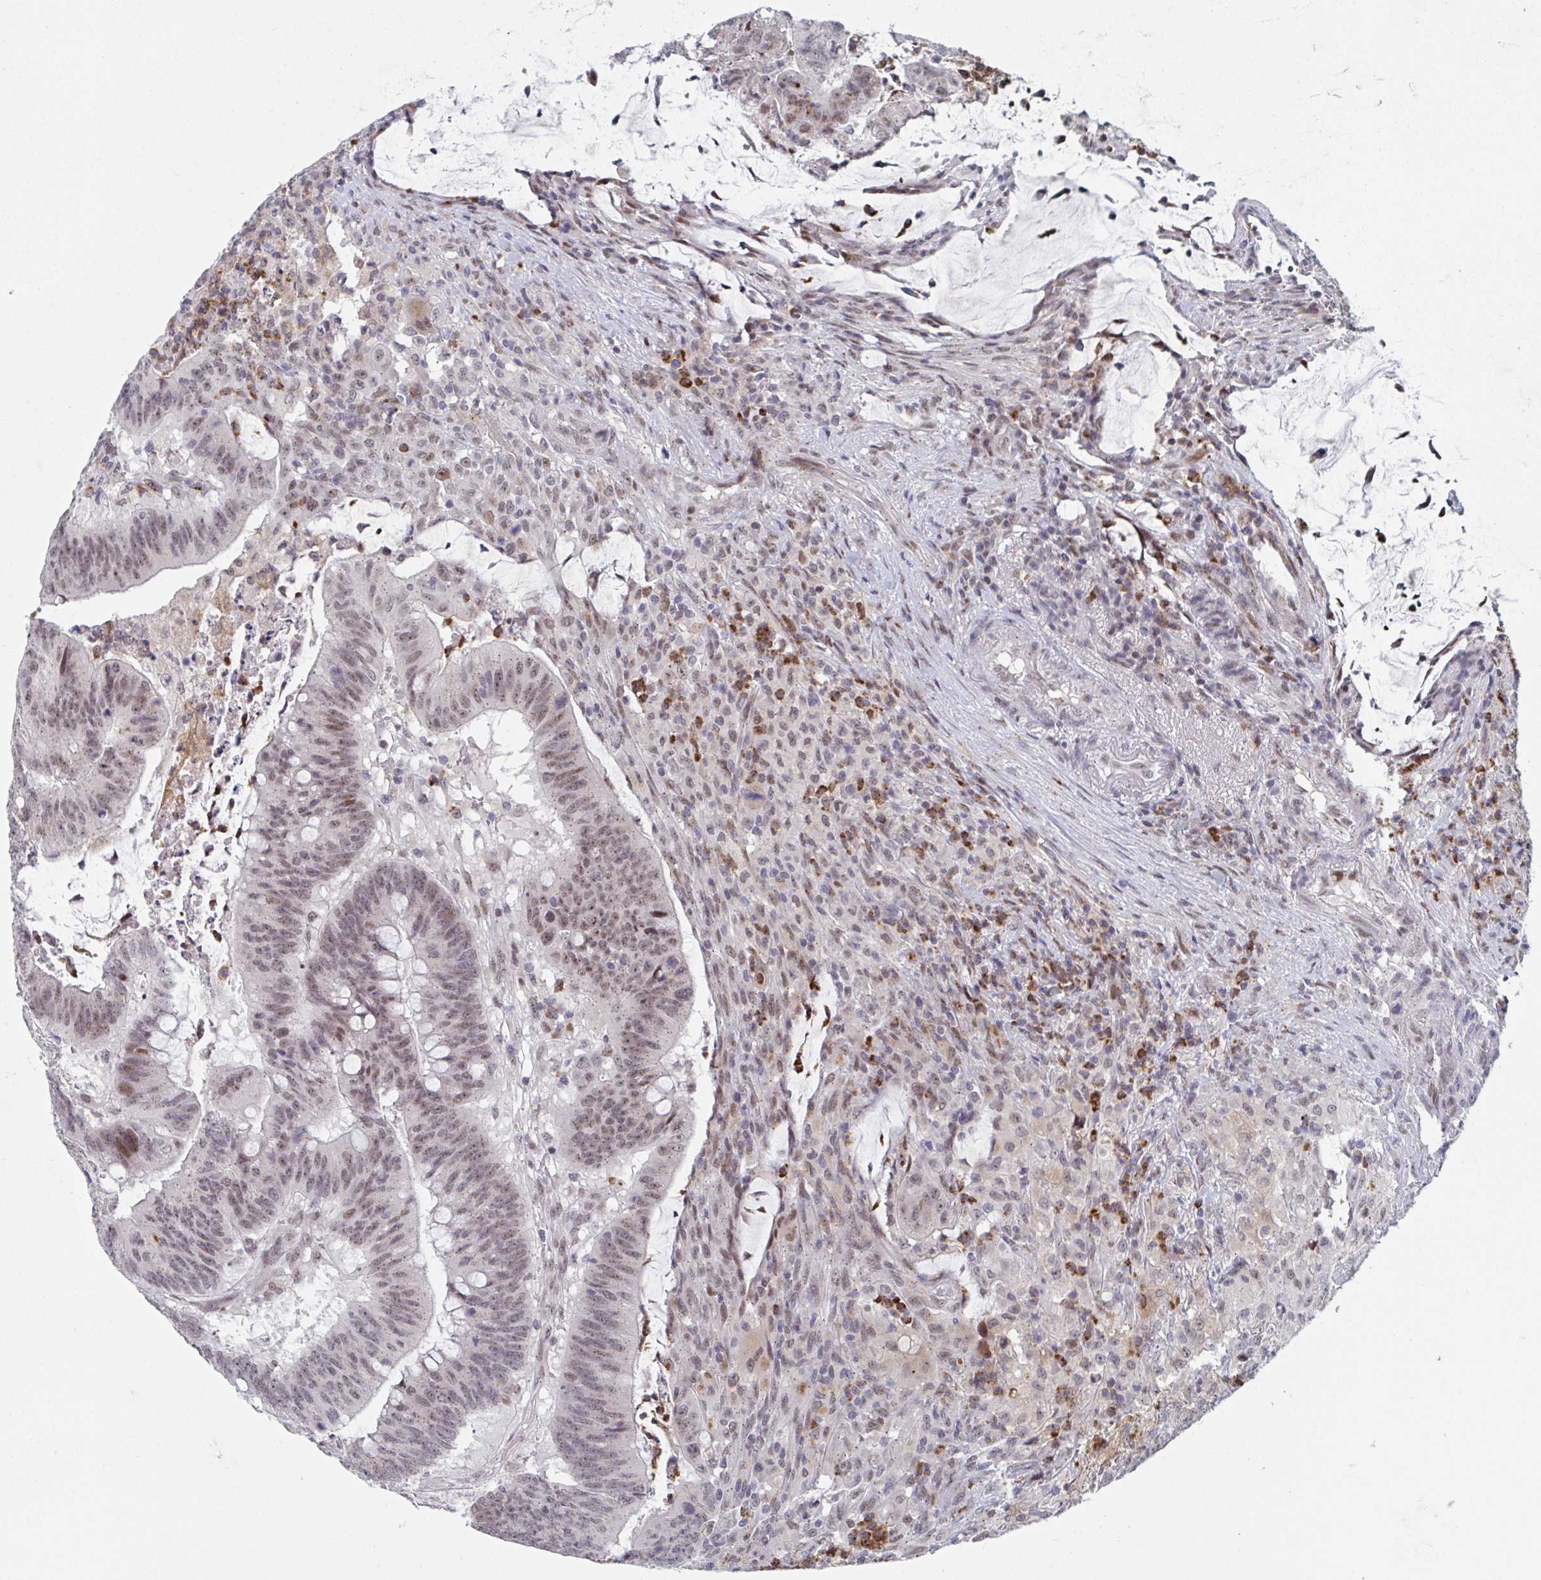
{"staining": {"intensity": "weak", "quantity": "25%-75%", "location": "nuclear"}, "tissue": "colorectal cancer", "cell_type": "Tumor cells", "image_type": "cancer", "snomed": [{"axis": "morphology", "description": "Adenocarcinoma, NOS"}, {"axis": "topography", "description": "Colon"}], "caption": "A high-resolution micrograph shows IHC staining of colorectal cancer, which displays weak nuclear staining in about 25%-75% of tumor cells. Immunohistochemistry stains the protein of interest in brown and the nuclei are stained blue.", "gene": "RNF212", "patient": {"sex": "female", "age": 87}}